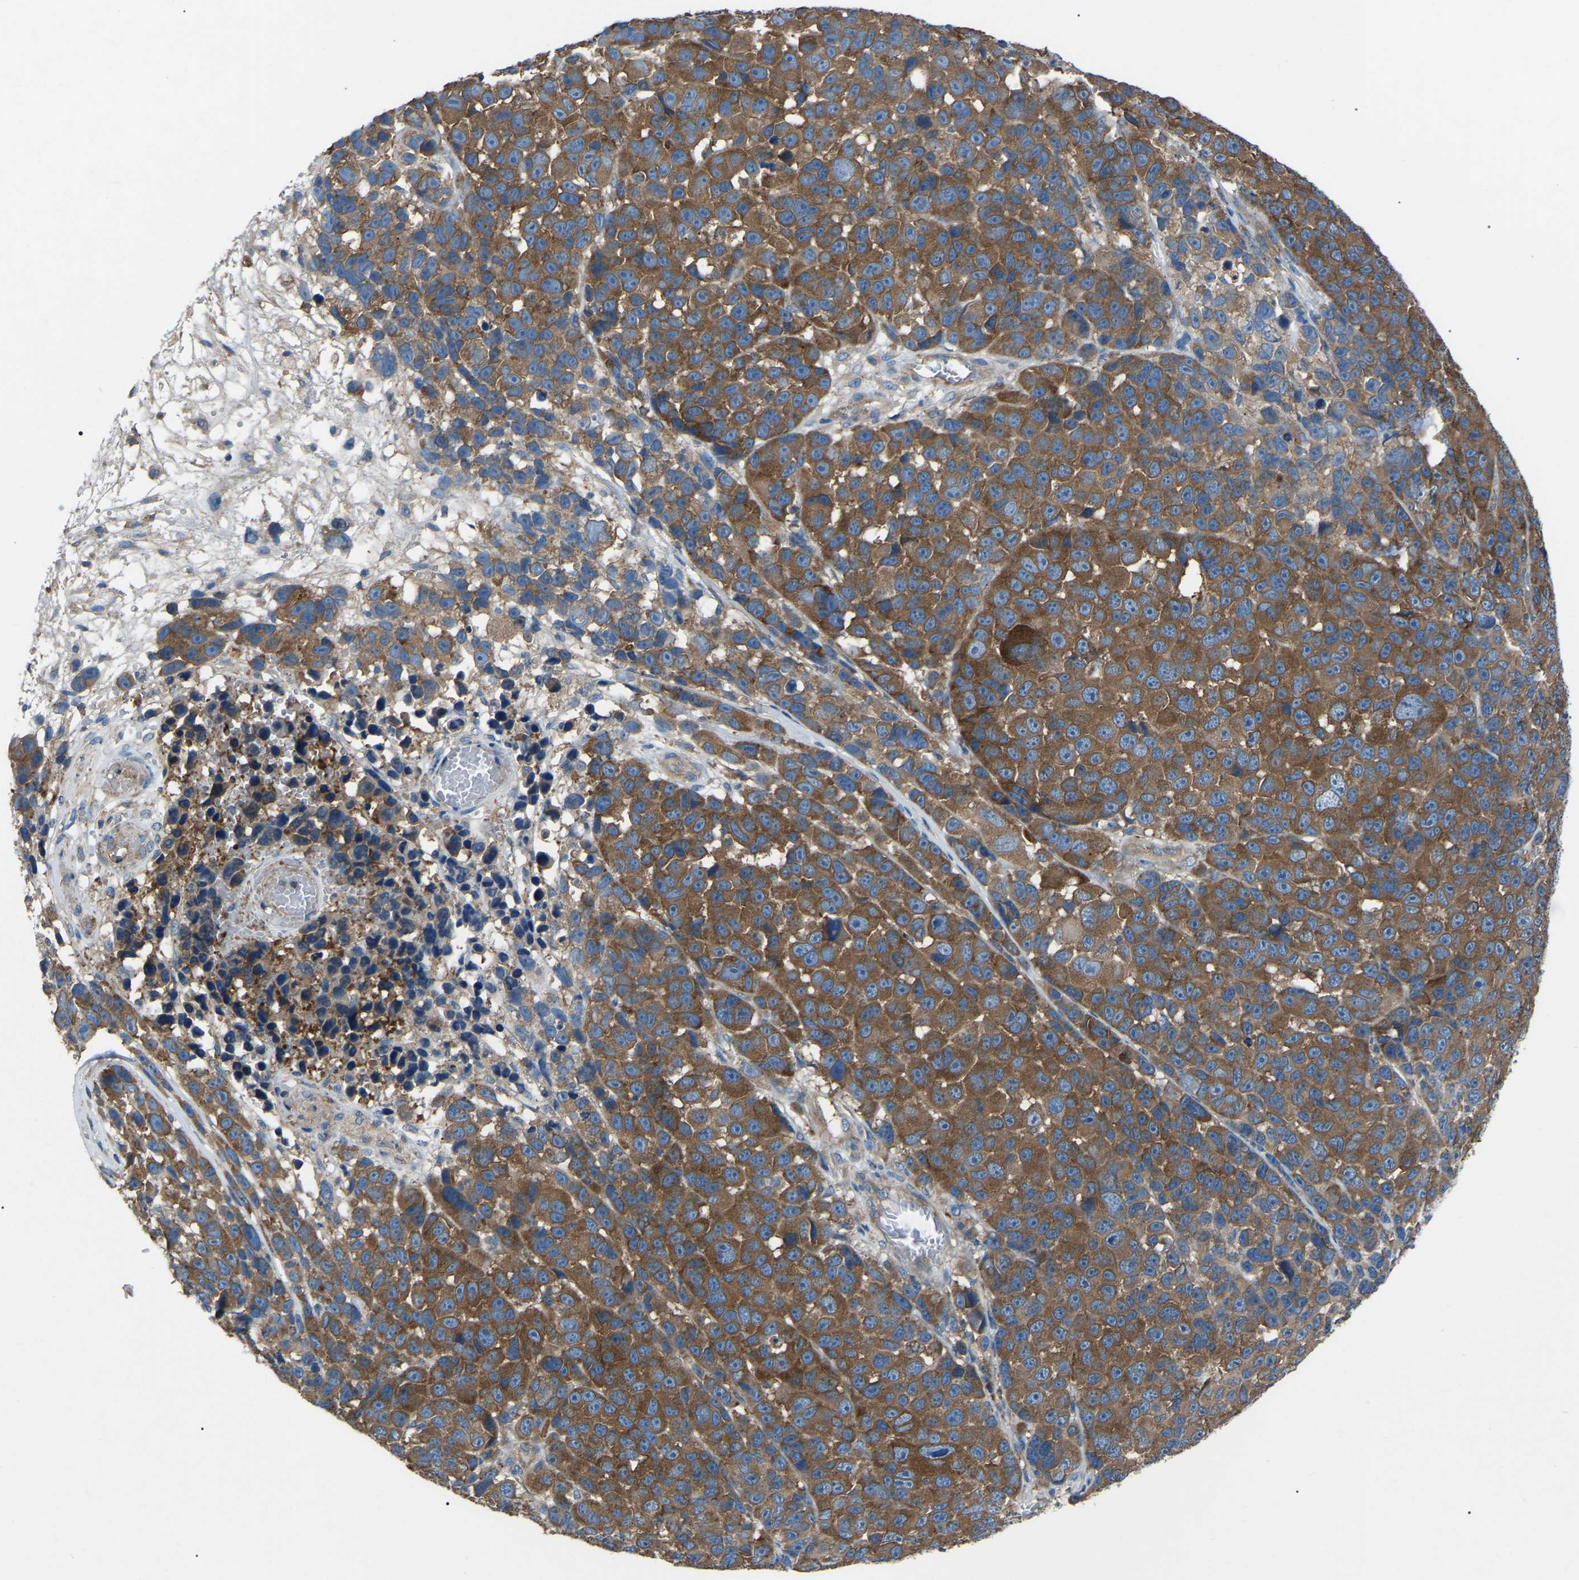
{"staining": {"intensity": "strong", "quantity": ">75%", "location": "cytoplasmic/membranous"}, "tissue": "melanoma", "cell_type": "Tumor cells", "image_type": "cancer", "snomed": [{"axis": "morphology", "description": "Malignant melanoma, NOS"}, {"axis": "topography", "description": "Skin"}], "caption": "Immunohistochemistry staining of malignant melanoma, which displays high levels of strong cytoplasmic/membranous positivity in about >75% of tumor cells indicating strong cytoplasmic/membranous protein positivity. The staining was performed using DAB (brown) for protein detection and nuclei were counterstained in hematoxylin (blue).", "gene": "AIMP1", "patient": {"sex": "male", "age": 53}}